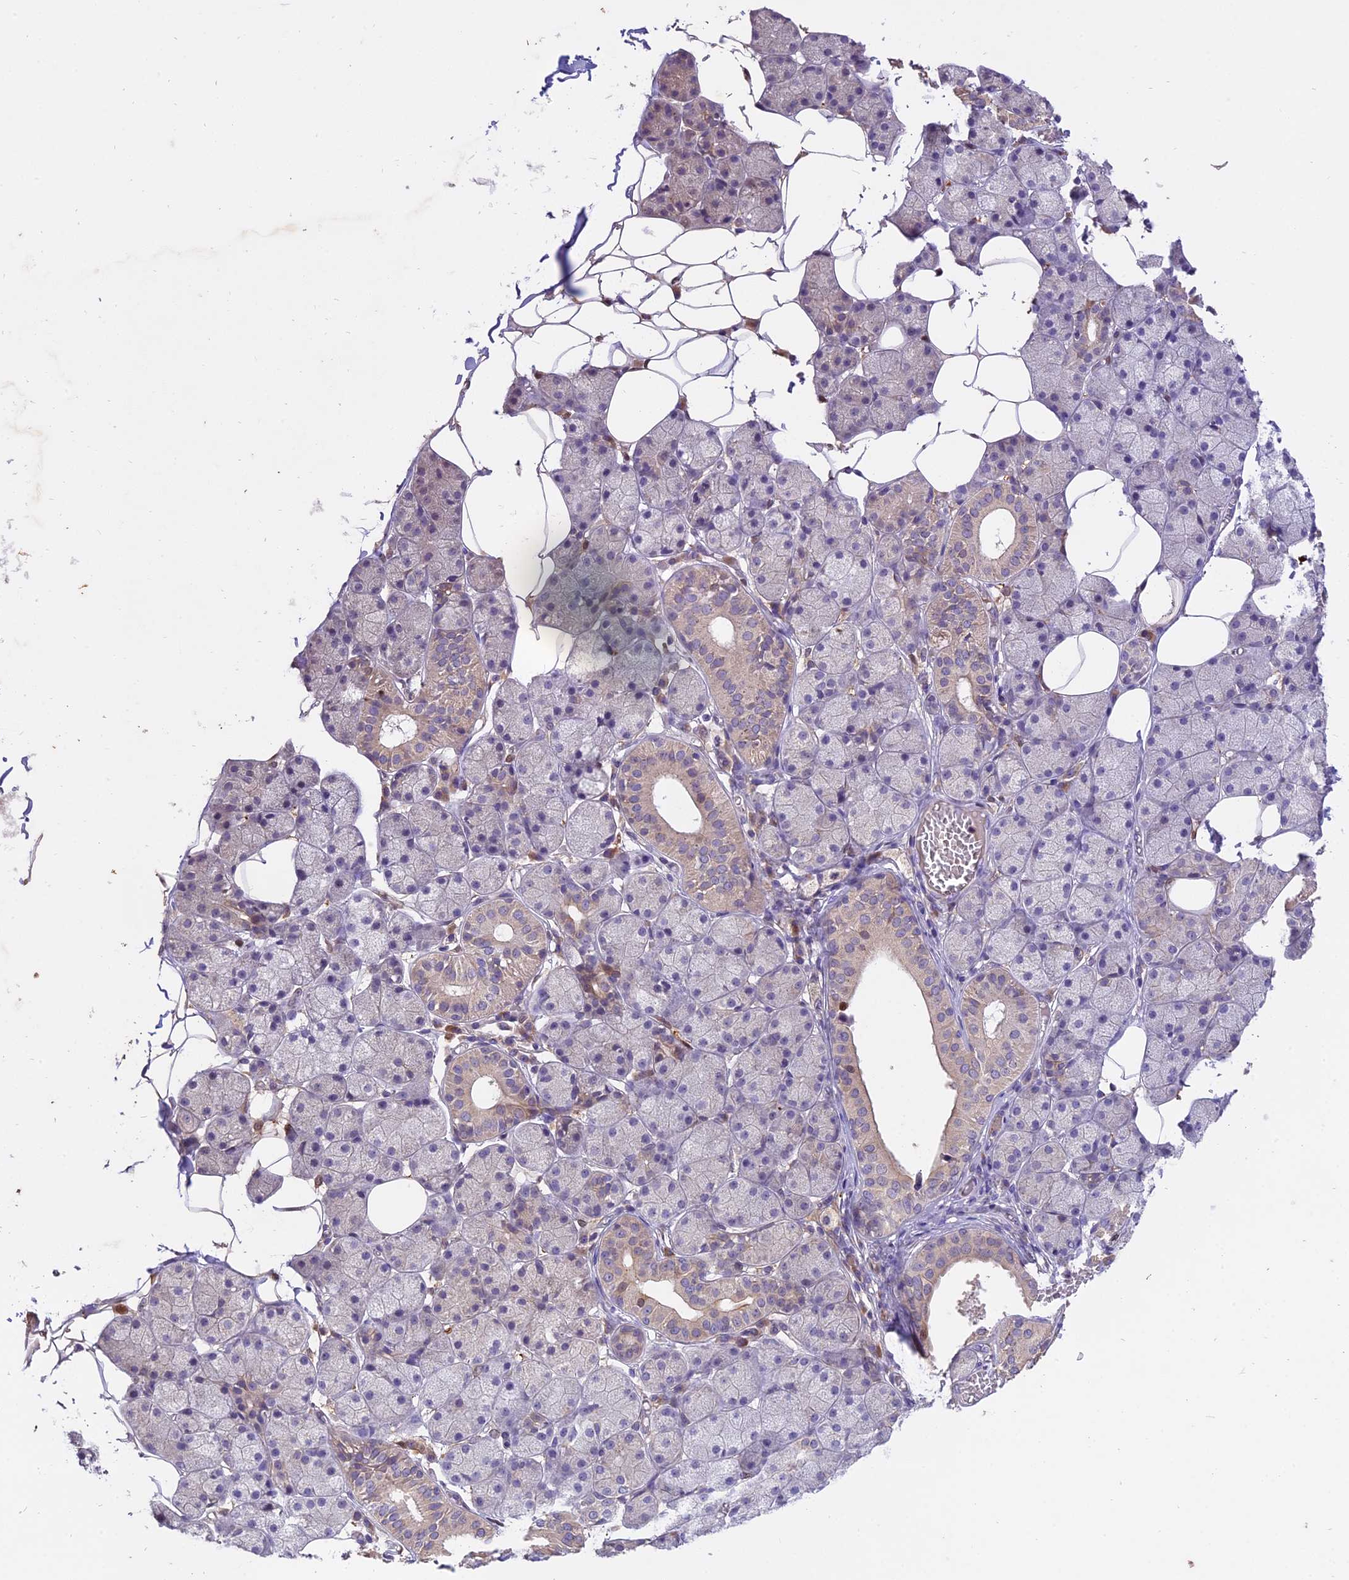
{"staining": {"intensity": "moderate", "quantity": "<25%", "location": "cytoplasmic/membranous"}, "tissue": "salivary gland", "cell_type": "Glandular cells", "image_type": "normal", "snomed": [{"axis": "morphology", "description": "Normal tissue, NOS"}, {"axis": "topography", "description": "Salivary gland"}], "caption": "The histopathology image reveals immunohistochemical staining of unremarkable salivary gland. There is moderate cytoplasmic/membranous expression is present in approximately <25% of glandular cells. The staining is performed using DAB (3,3'-diaminobenzidine) brown chromogen to label protein expression. The nuclei are counter-stained blue using hematoxylin.", "gene": "MEMO1", "patient": {"sex": "female", "age": 33}}